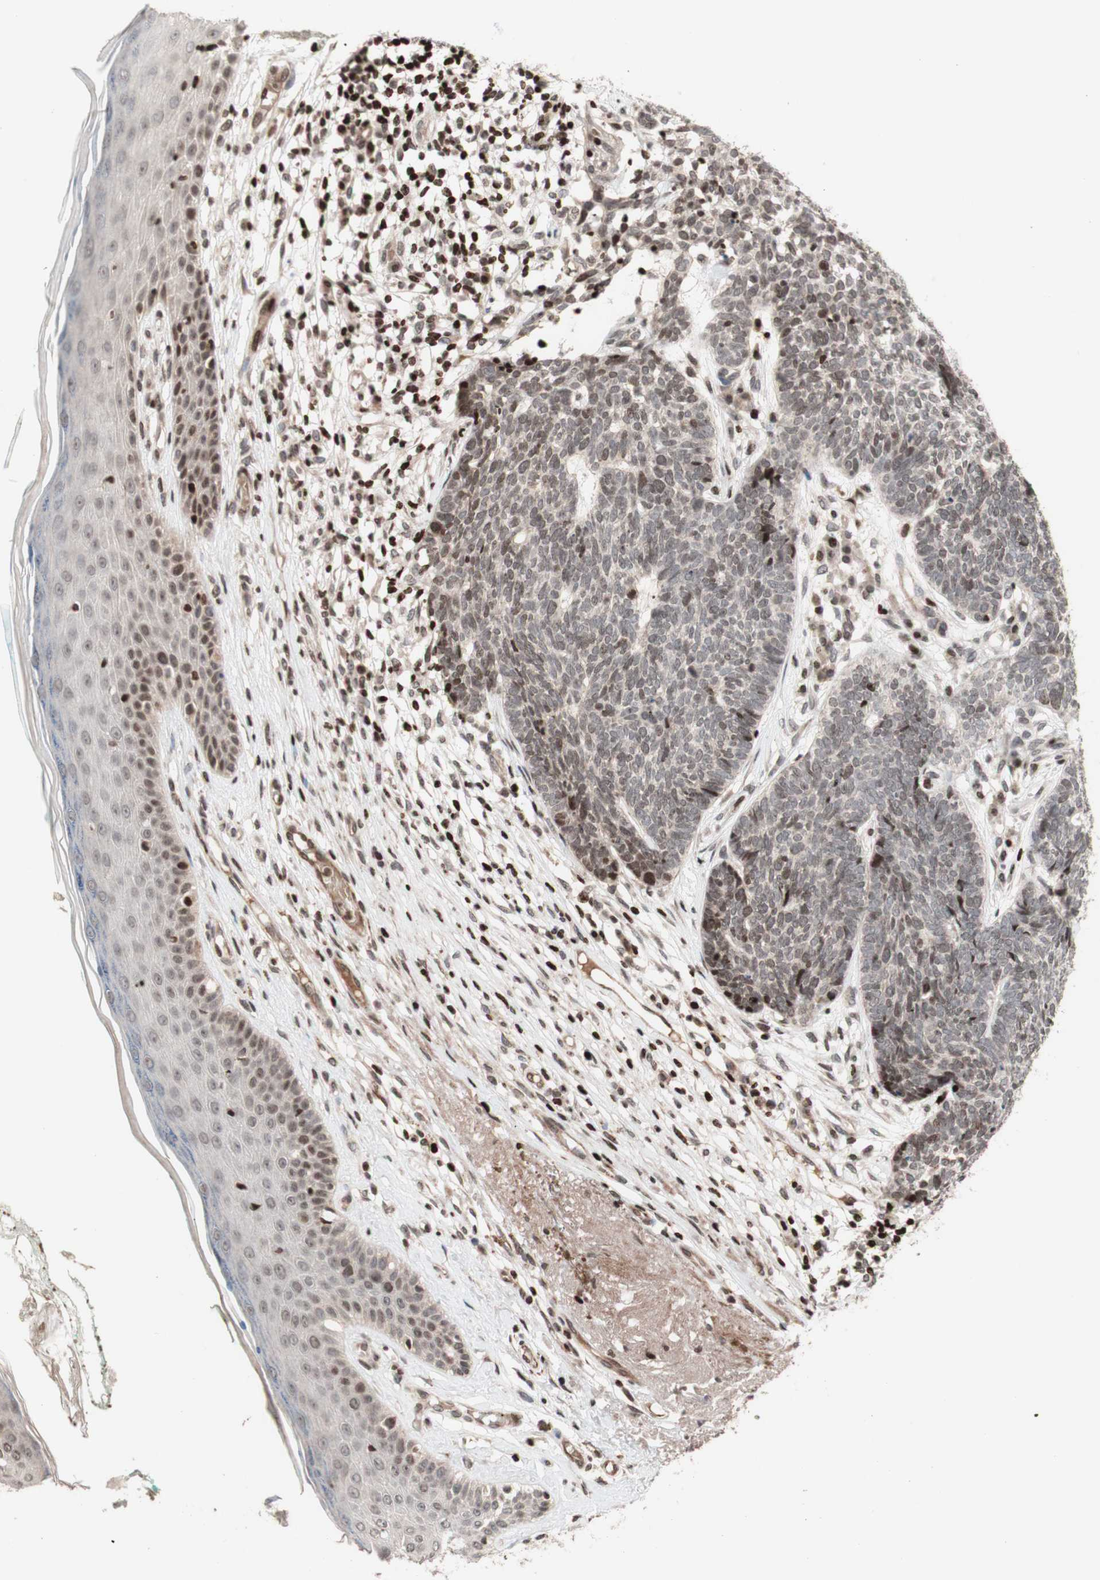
{"staining": {"intensity": "negative", "quantity": "none", "location": "none"}, "tissue": "skin cancer", "cell_type": "Tumor cells", "image_type": "cancer", "snomed": [{"axis": "morphology", "description": "Basal cell carcinoma"}, {"axis": "topography", "description": "Skin"}], "caption": "This is a image of immunohistochemistry (IHC) staining of skin cancer (basal cell carcinoma), which shows no positivity in tumor cells.", "gene": "POLA1", "patient": {"sex": "female", "age": 84}}